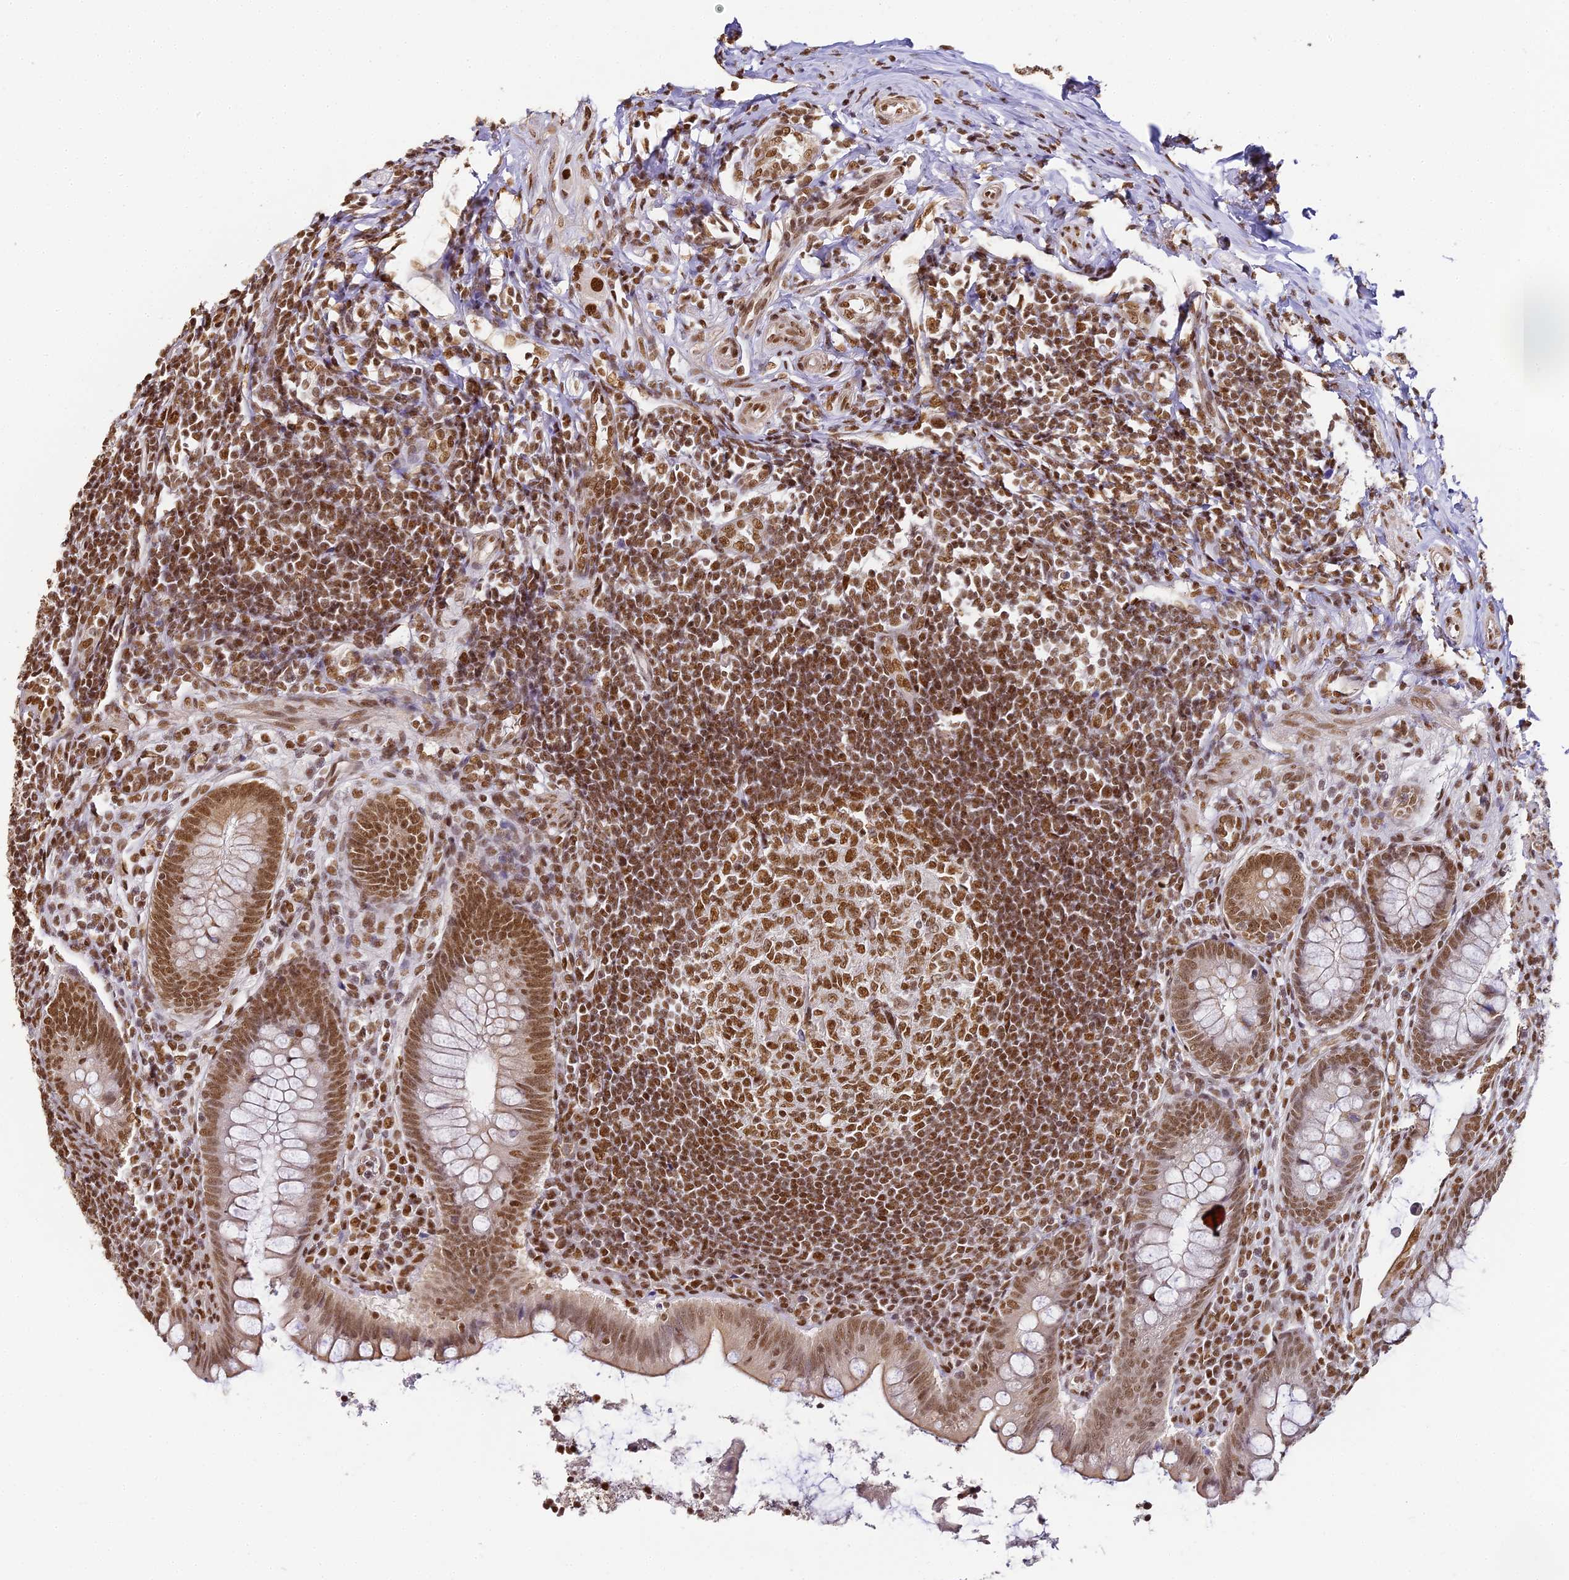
{"staining": {"intensity": "moderate", "quantity": ">75%", "location": "cytoplasmic/membranous,nuclear"}, "tissue": "appendix", "cell_type": "Glandular cells", "image_type": "normal", "snomed": [{"axis": "morphology", "description": "Normal tissue, NOS"}, {"axis": "topography", "description": "Appendix"}], "caption": "Immunohistochemical staining of normal human appendix shows moderate cytoplasmic/membranous,nuclear protein positivity in about >75% of glandular cells. (Stains: DAB (3,3'-diaminobenzidine) in brown, nuclei in blue, Microscopy: brightfield microscopy at high magnification).", "gene": "HNRNPA1", "patient": {"sex": "female", "age": 33}}